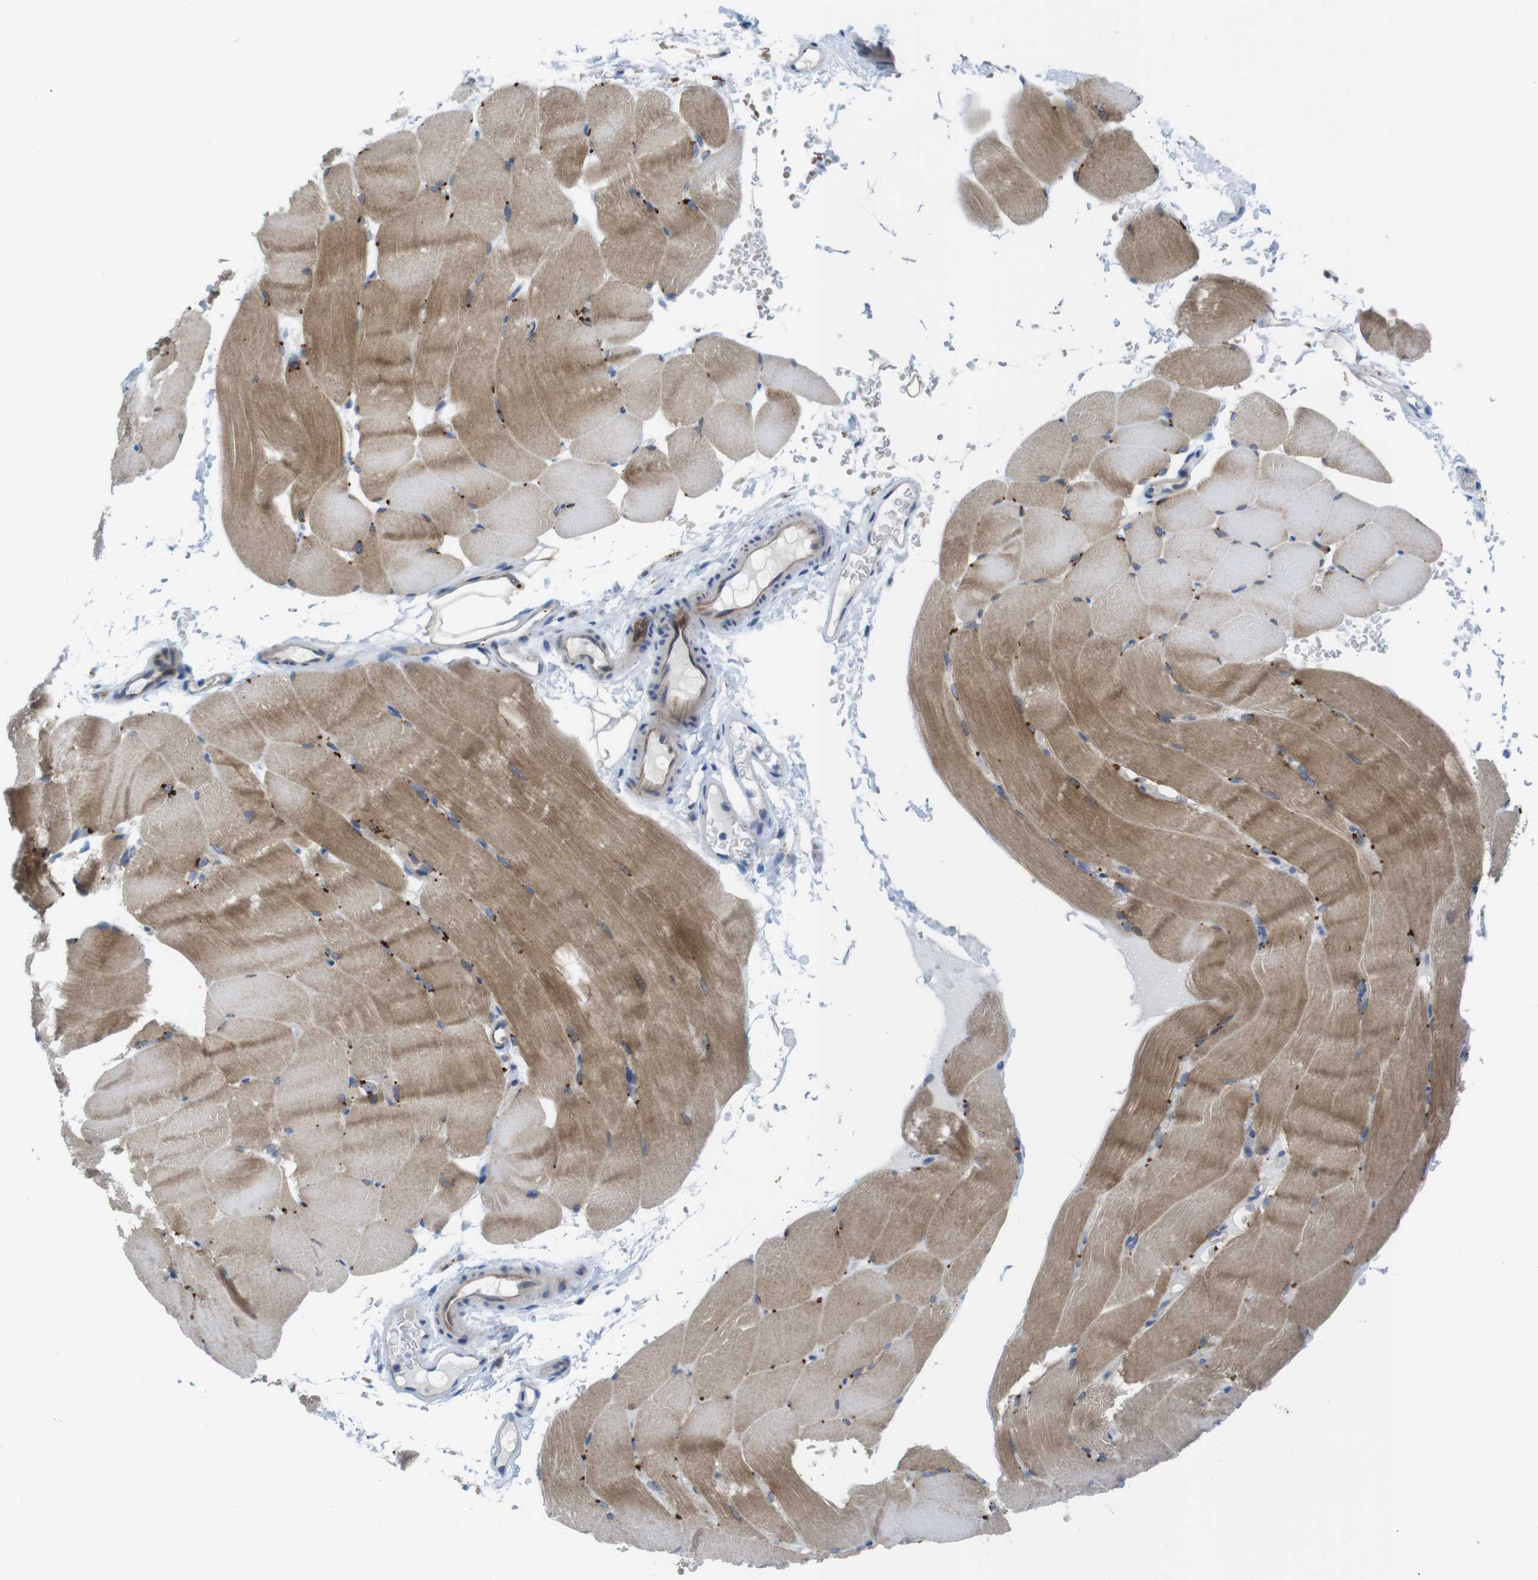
{"staining": {"intensity": "moderate", "quantity": ">75%", "location": "cytoplasmic/membranous"}, "tissue": "skeletal muscle", "cell_type": "Myocytes", "image_type": "normal", "snomed": [{"axis": "morphology", "description": "Normal tissue, NOS"}, {"axis": "topography", "description": "Skeletal muscle"}, {"axis": "topography", "description": "Parathyroid gland"}], "caption": "Protein staining of normal skeletal muscle shows moderate cytoplasmic/membranous staining in about >75% of myocytes. (DAB IHC, brown staining for protein, blue staining for nuclei).", "gene": "TMEM234", "patient": {"sex": "female", "age": 37}}